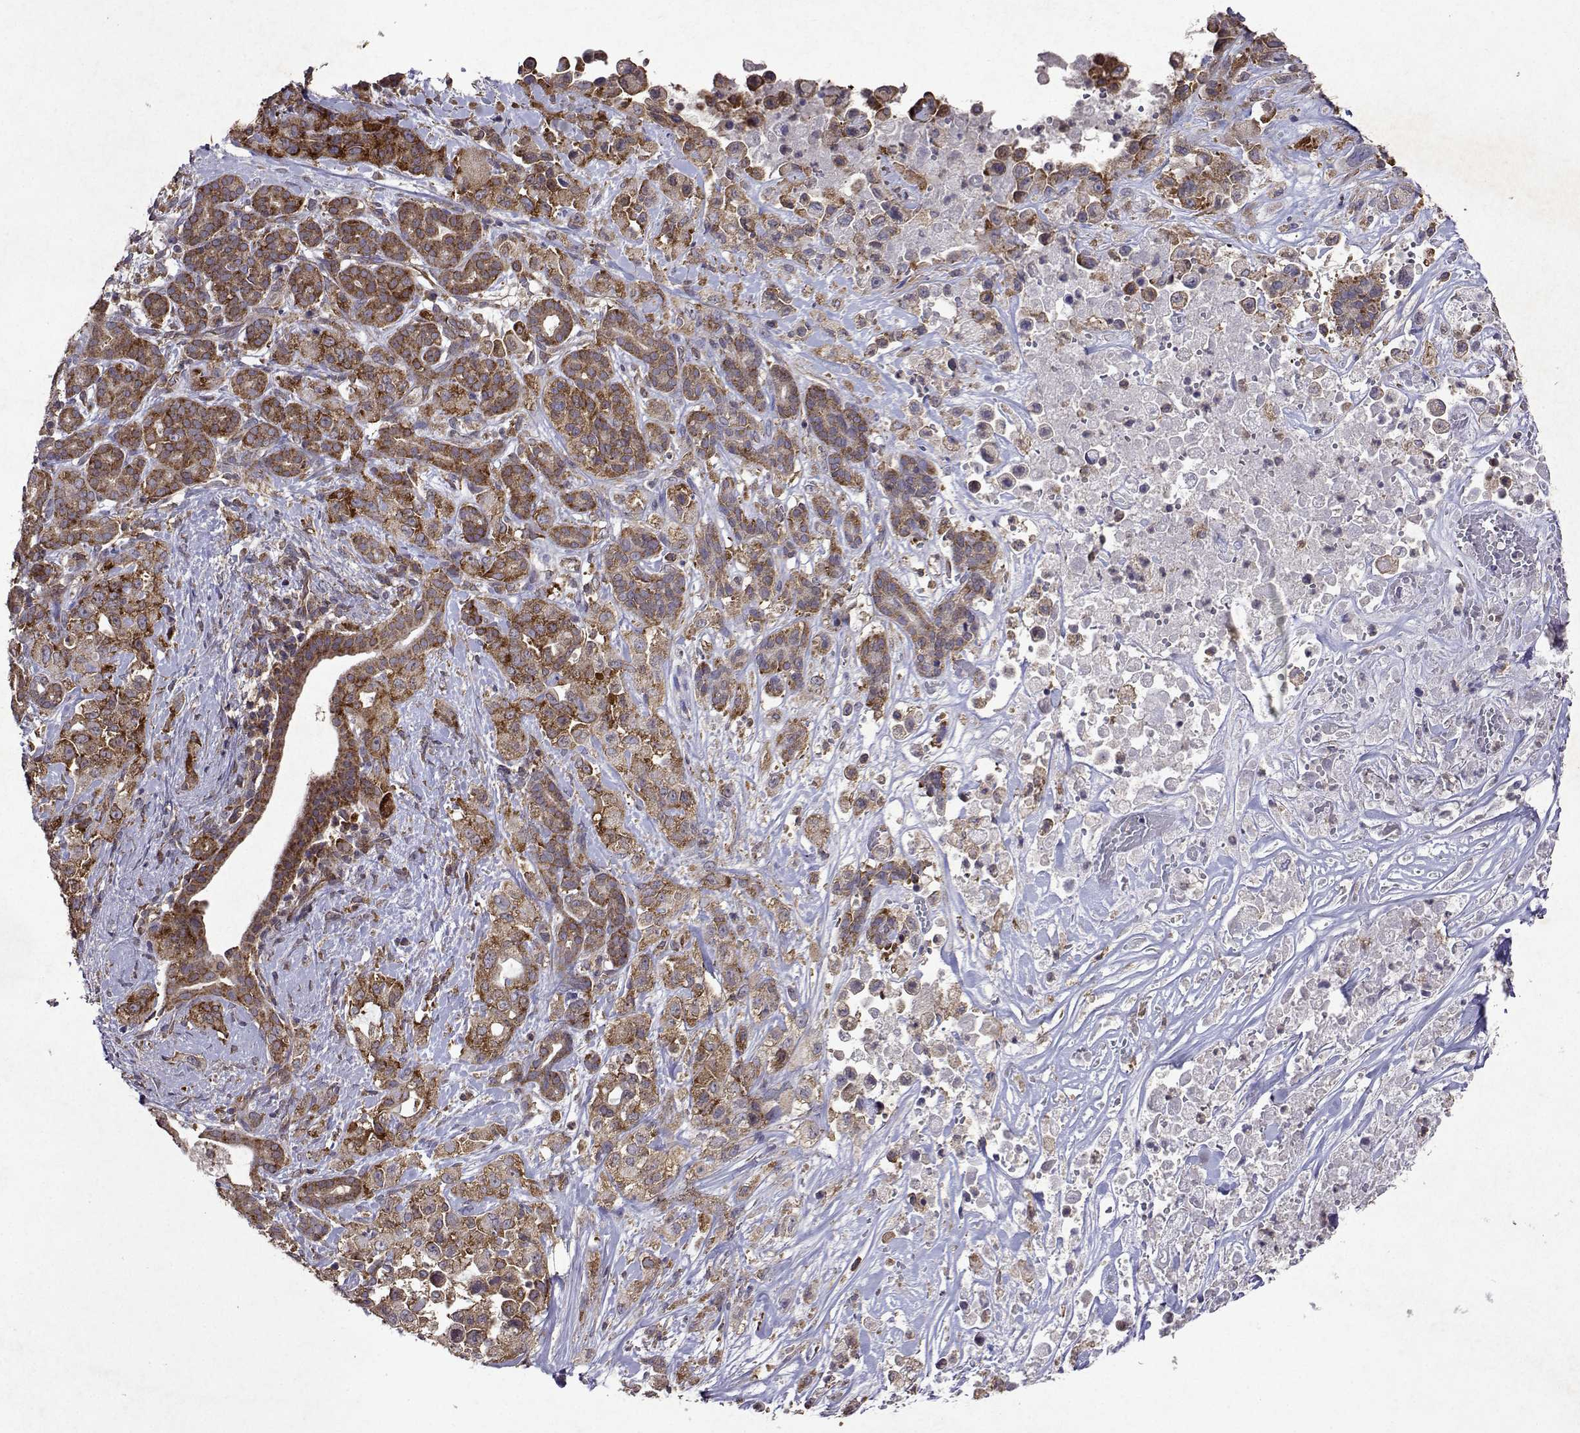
{"staining": {"intensity": "moderate", "quantity": ">75%", "location": "cytoplasmic/membranous"}, "tissue": "pancreatic cancer", "cell_type": "Tumor cells", "image_type": "cancer", "snomed": [{"axis": "morphology", "description": "Adenocarcinoma, NOS"}, {"axis": "topography", "description": "Pancreas"}], "caption": "Pancreatic cancer (adenocarcinoma) stained for a protein (brown) shows moderate cytoplasmic/membranous positive staining in approximately >75% of tumor cells.", "gene": "TARBP2", "patient": {"sex": "male", "age": 44}}